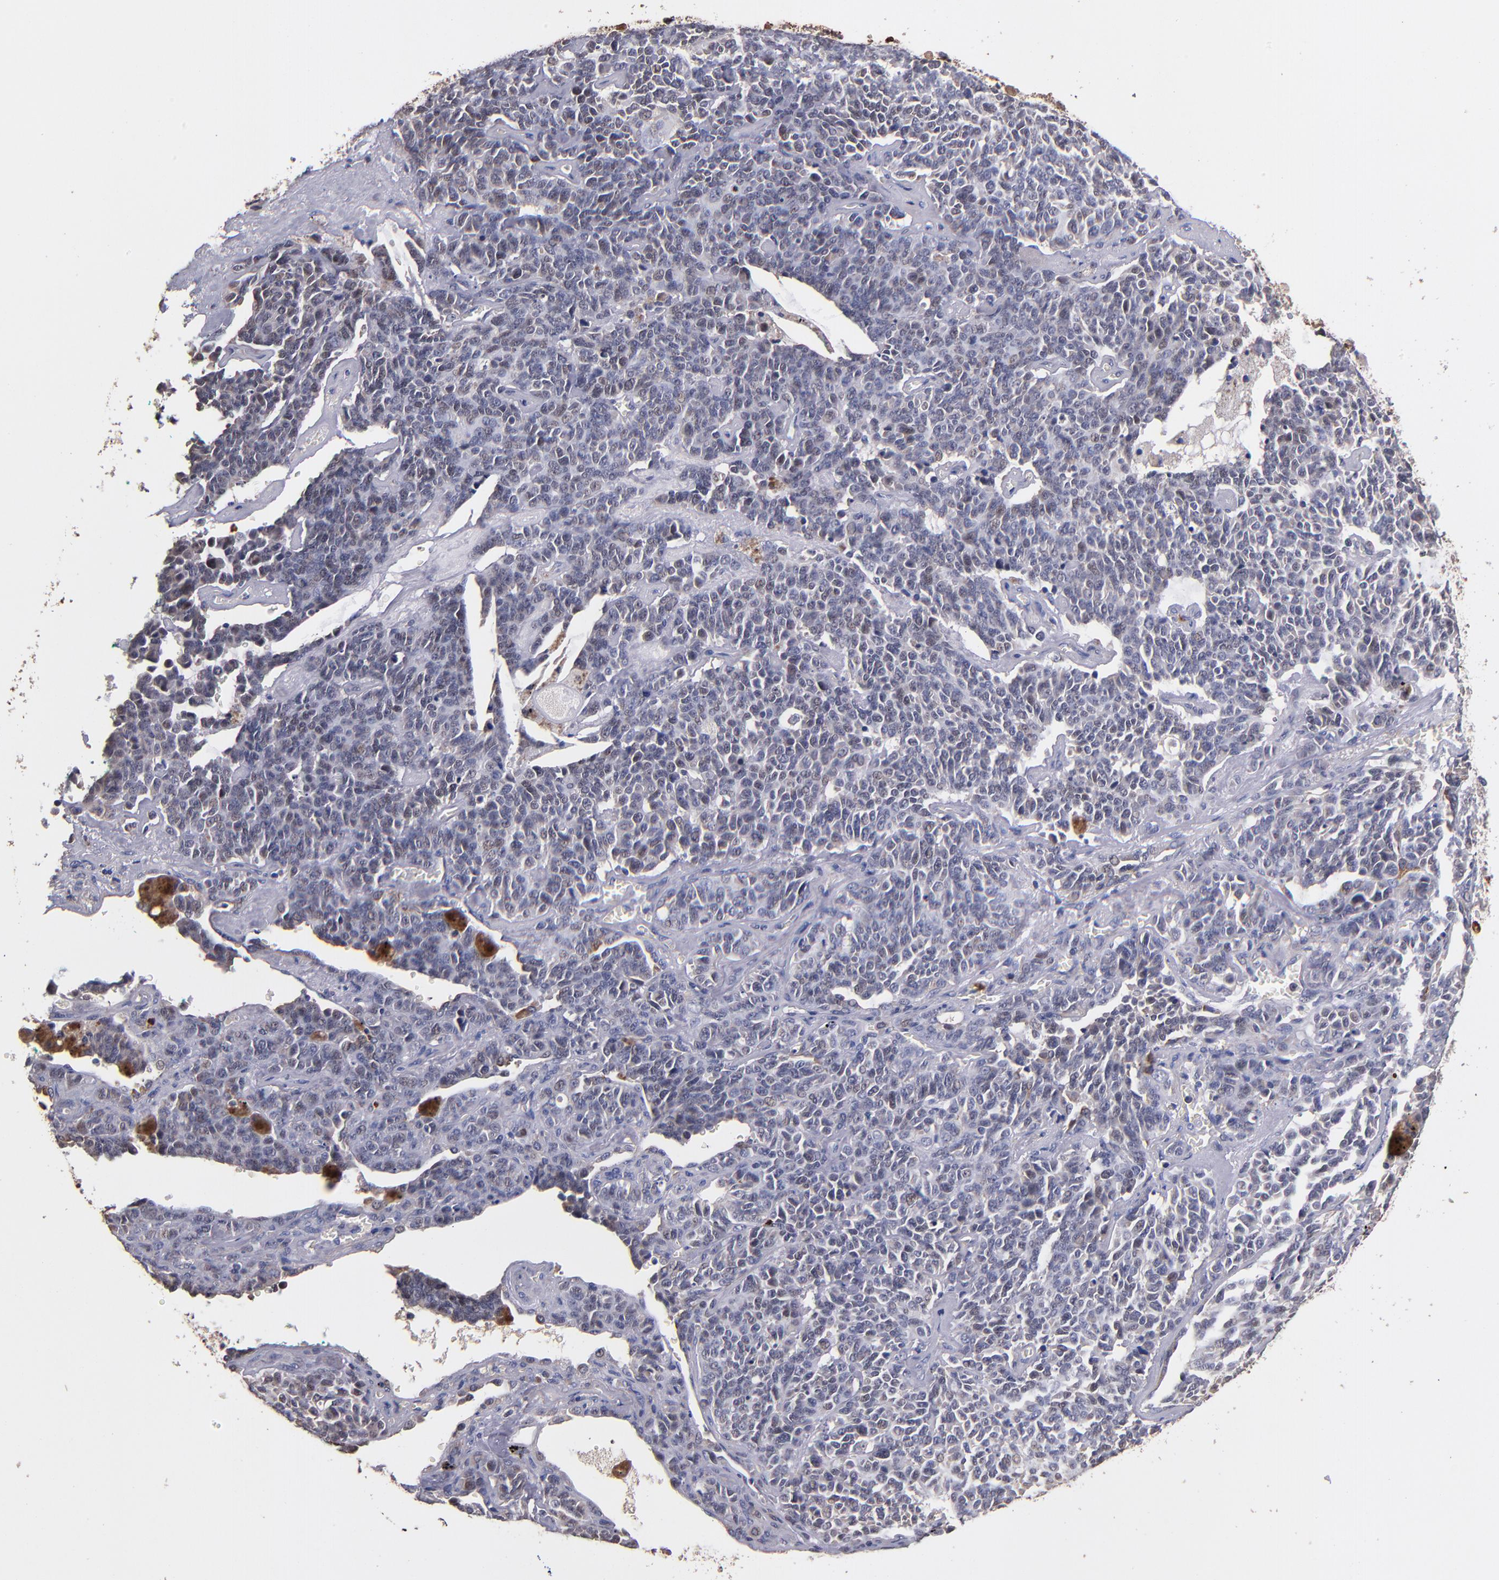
{"staining": {"intensity": "negative", "quantity": "none", "location": "none"}, "tissue": "lung cancer", "cell_type": "Tumor cells", "image_type": "cancer", "snomed": [{"axis": "morphology", "description": "Neoplasm, malignant, NOS"}, {"axis": "topography", "description": "Lung"}], "caption": "Immunohistochemistry (IHC) of lung malignant neoplasm demonstrates no staining in tumor cells.", "gene": "TTLL12", "patient": {"sex": "female", "age": 58}}